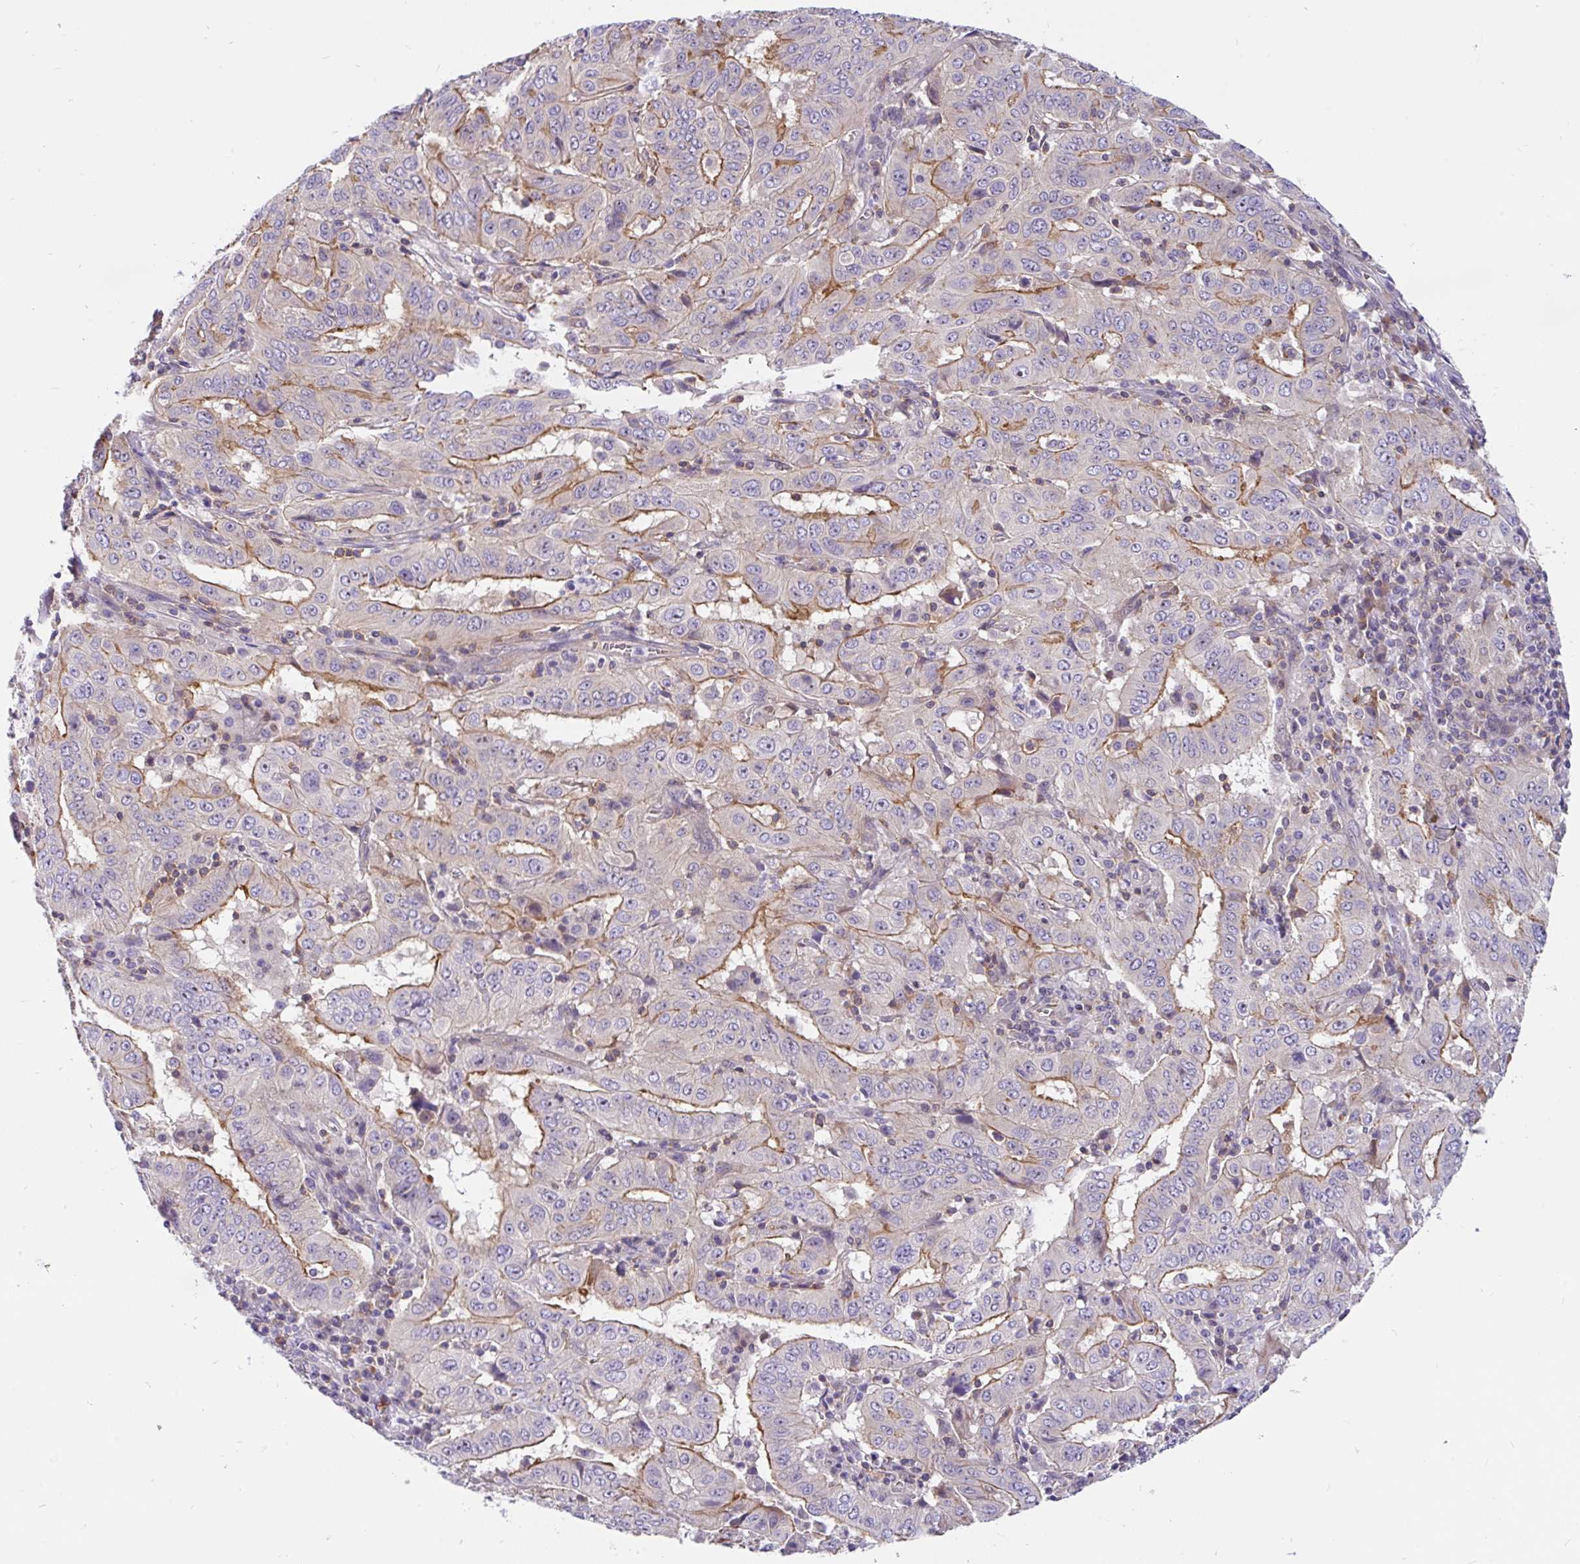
{"staining": {"intensity": "moderate", "quantity": "25%-75%", "location": "cytoplasmic/membranous"}, "tissue": "pancreatic cancer", "cell_type": "Tumor cells", "image_type": "cancer", "snomed": [{"axis": "morphology", "description": "Adenocarcinoma, NOS"}, {"axis": "topography", "description": "Pancreas"}], "caption": "A photomicrograph showing moderate cytoplasmic/membranous positivity in about 25%-75% of tumor cells in pancreatic cancer, as visualized by brown immunohistochemical staining.", "gene": "LRRC26", "patient": {"sex": "male", "age": 63}}